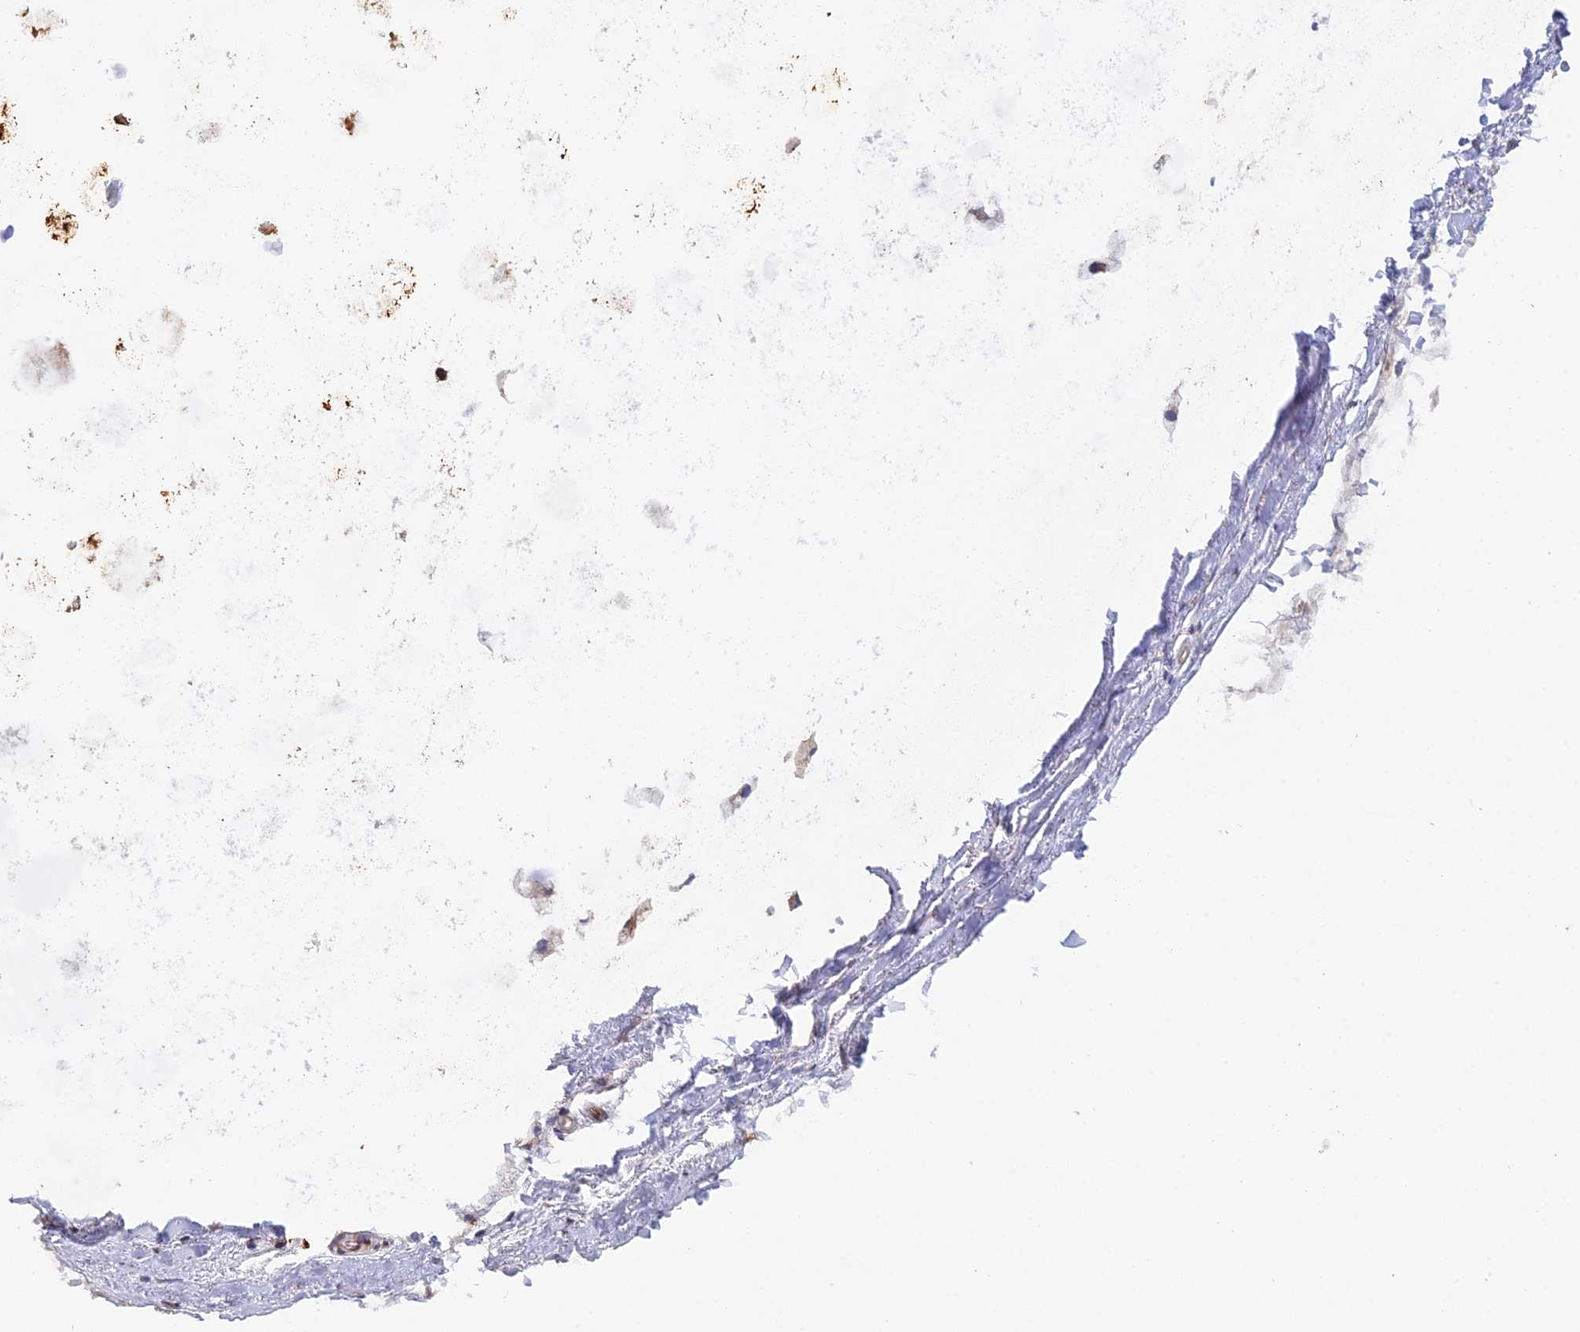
{"staining": {"intensity": "weak", "quantity": "25%-75%", "location": "cytoplasmic/membranous"}, "tissue": "adipose tissue", "cell_type": "Adipocytes", "image_type": "normal", "snomed": [{"axis": "morphology", "description": "Normal tissue, NOS"}, {"axis": "topography", "description": "Bronchus"}], "caption": "Adipose tissue stained with IHC reveals weak cytoplasmic/membranous positivity in about 25%-75% of adipocytes. Ihc stains the protein in brown and the nuclei are stained blue.", "gene": "ECSIT", "patient": {"sex": "male", "age": 66}}